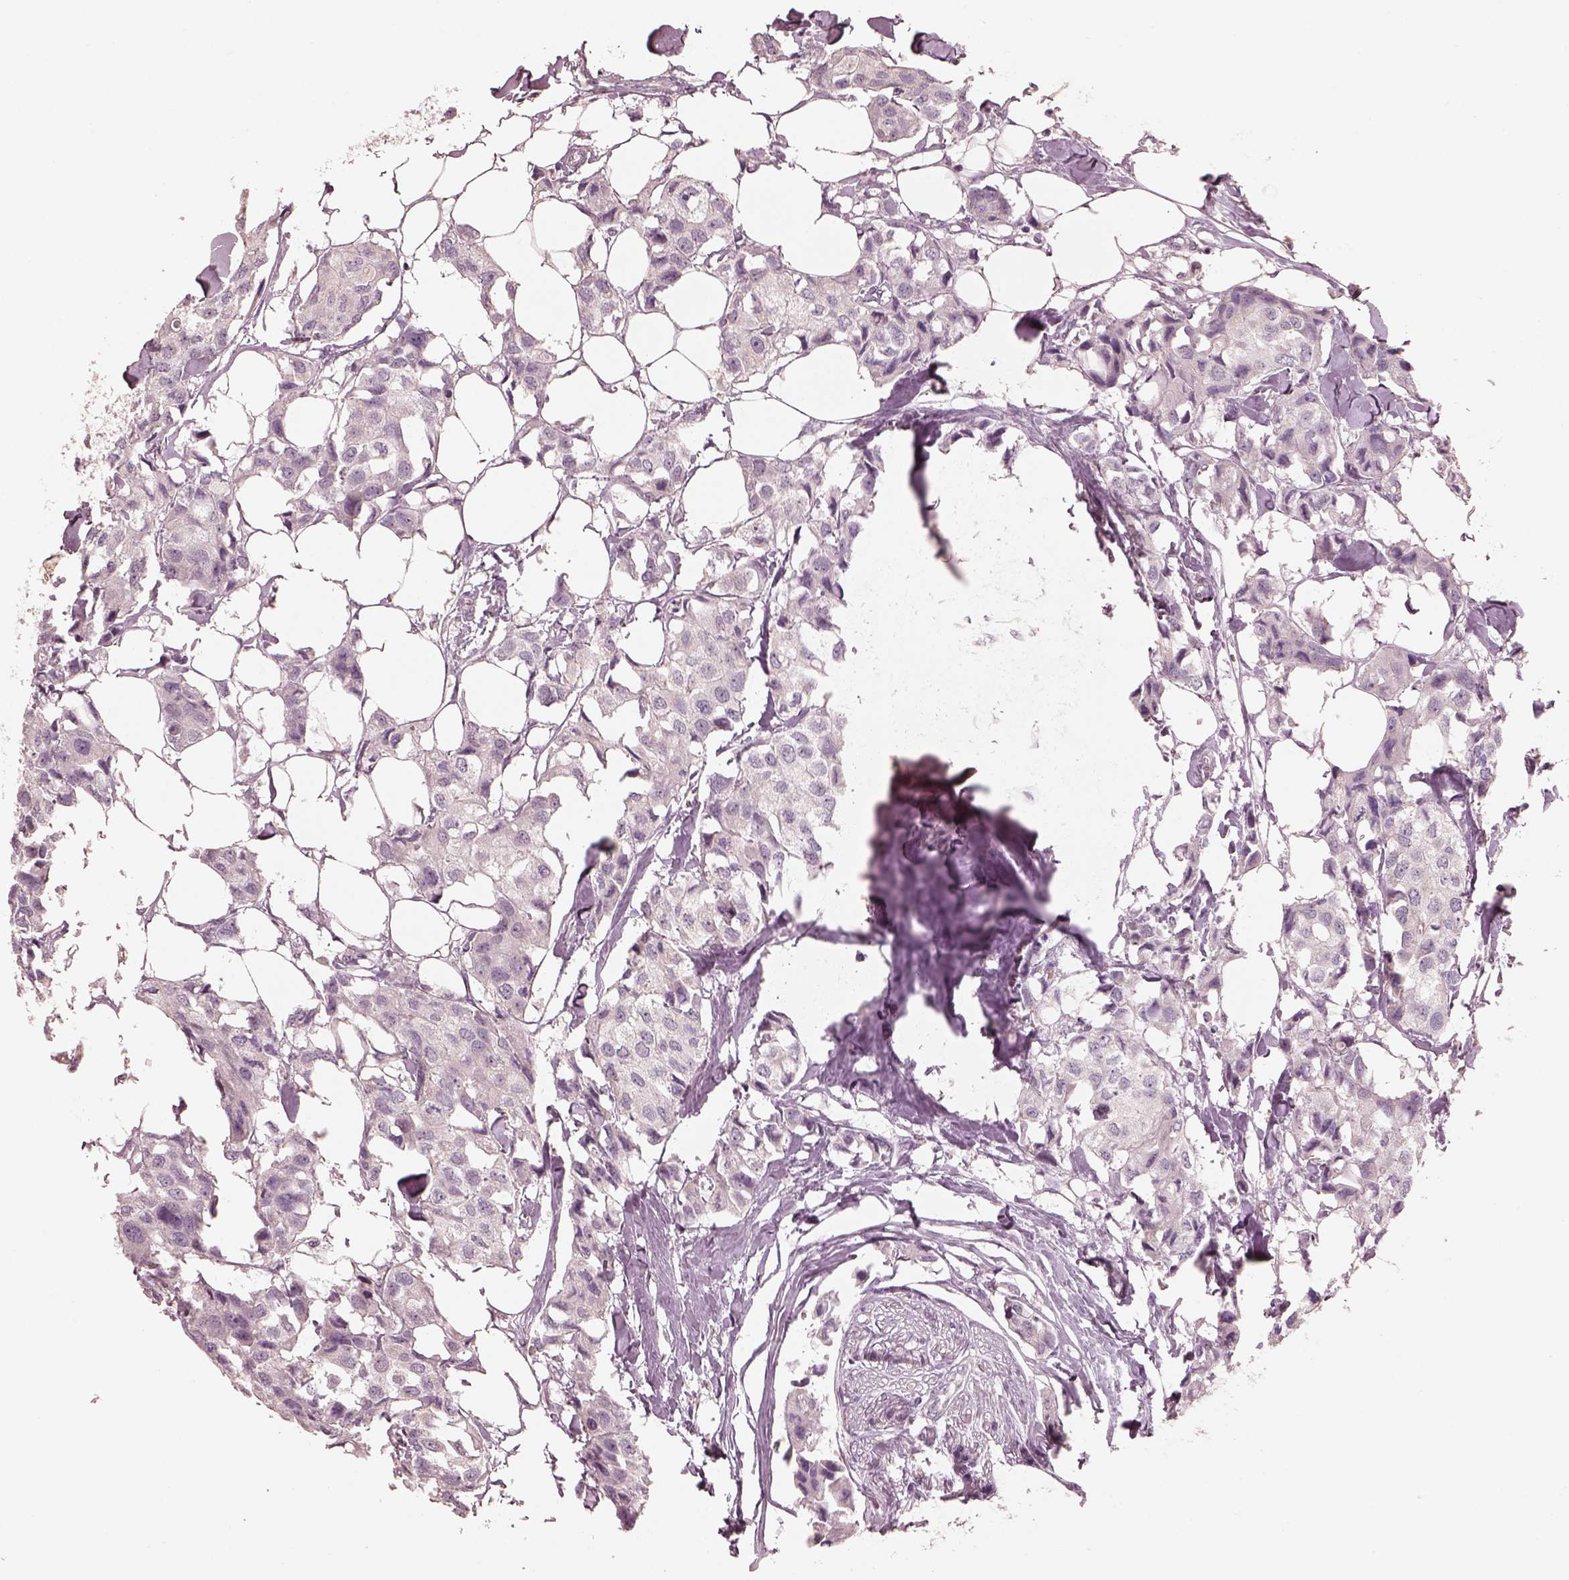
{"staining": {"intensity": "negative", "quantity": "none", "location": "none"}, "tissue": "breast cancer", "cell_type": "Tumor cells", "image_type": "cancer", "snomed": [{"axis": "morphology", "description": "Duct carcinoma"}, {"axis": "topography", "description": "Breast"}], "caption": "DAB immunohistochemical staining of human invasive ductal carcinoma (breast) exhibits no significant staining in tumor cells.", "gene": "PRKACG", "patient": {"sex": "female", "age": 80}}